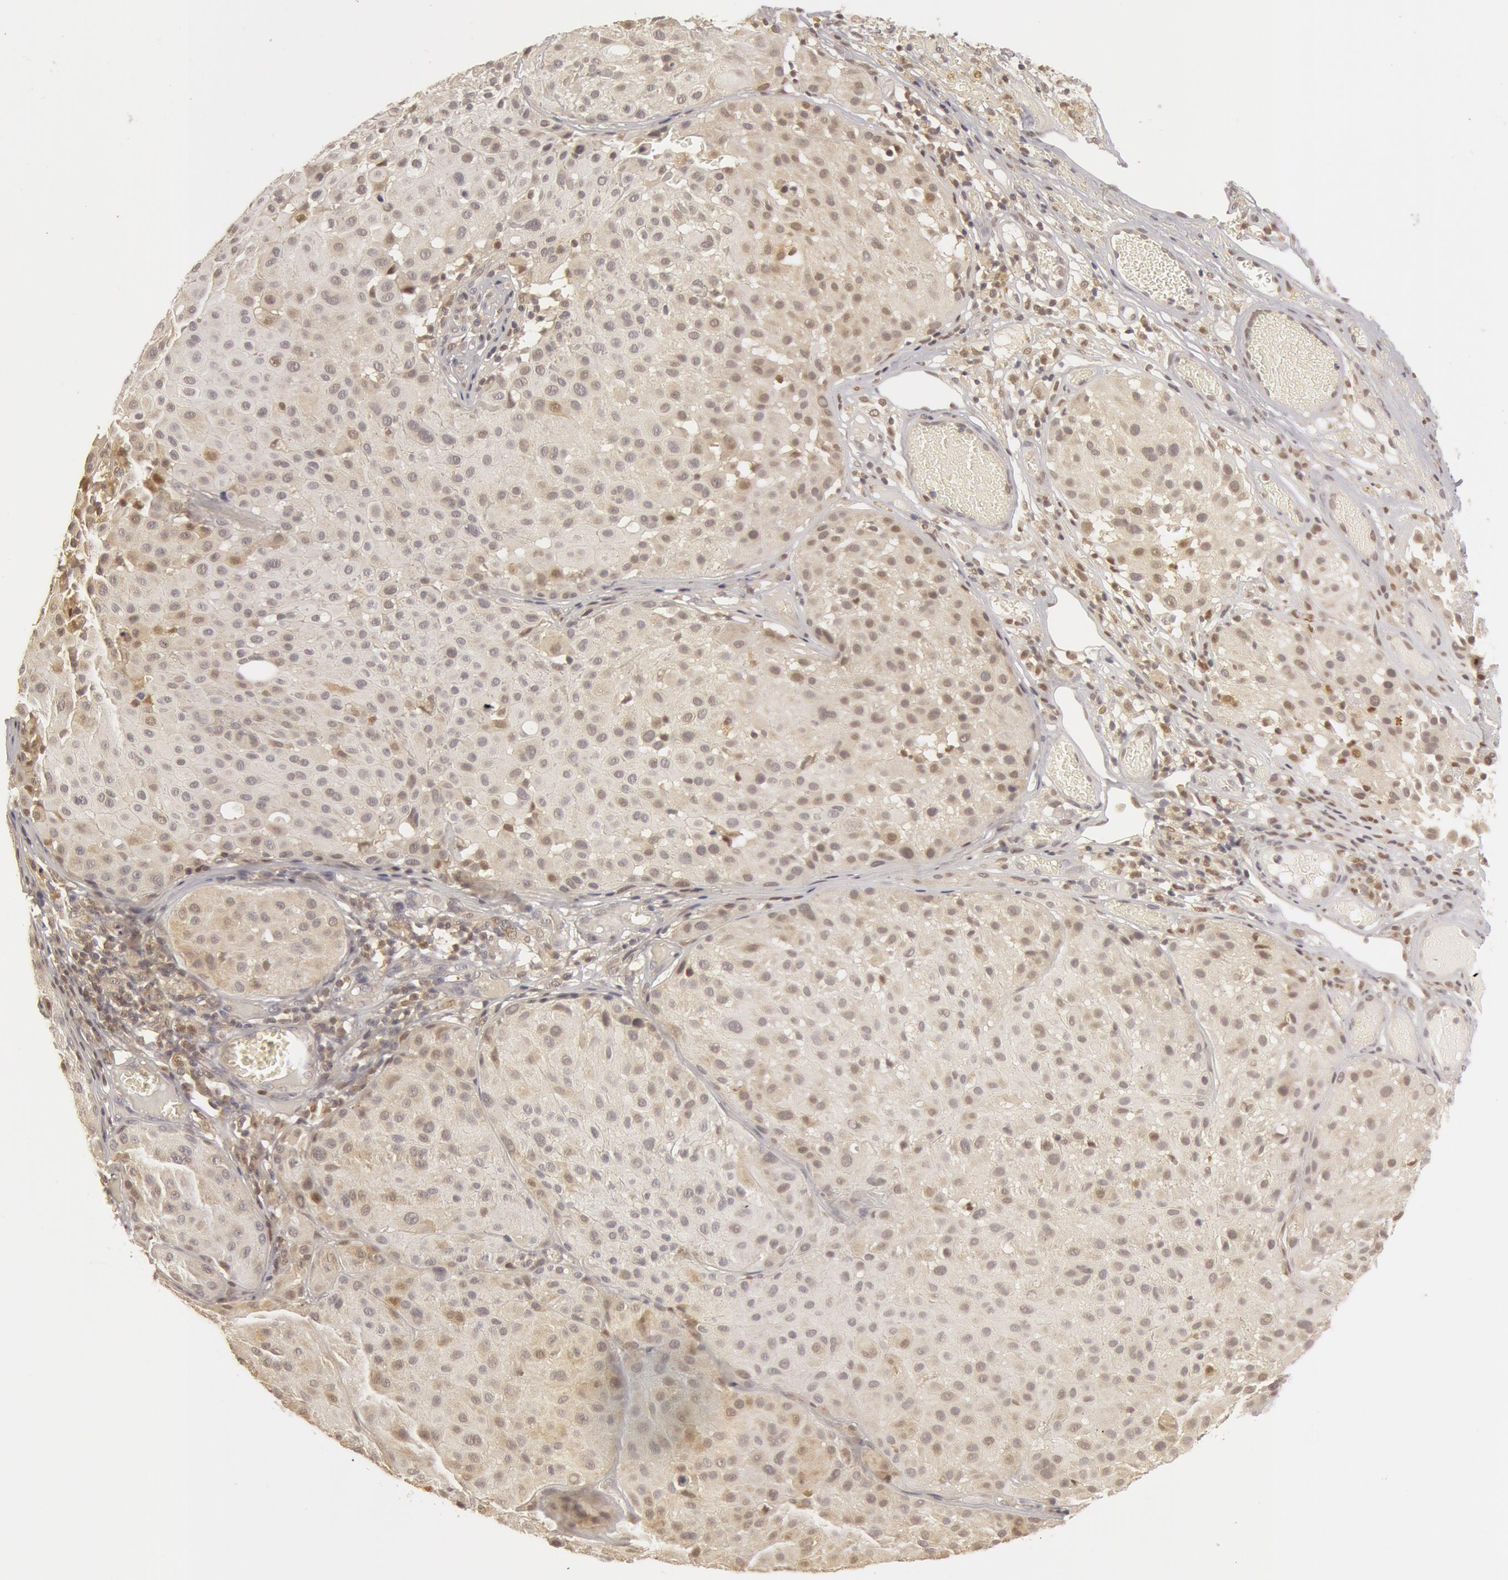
{"staining": {"intensity": "negative", "quantity": "none", "location": "none"}, "tissue": "melanoma", "cell_type": "Tumor cells", "image_type": "cancer", "snomed": [{"axis": "morphology", "description": "Malignant melanoma, NOS"}, {"axis": "topography", "description": "Skin"}], "caption": "This is an immunohistochemistry (IHC) photomicrograph of human malignant melanoma. There is no expression in tumor cells.", "gene": "OASL", "patient": {"sex": "male", "age": 36}}